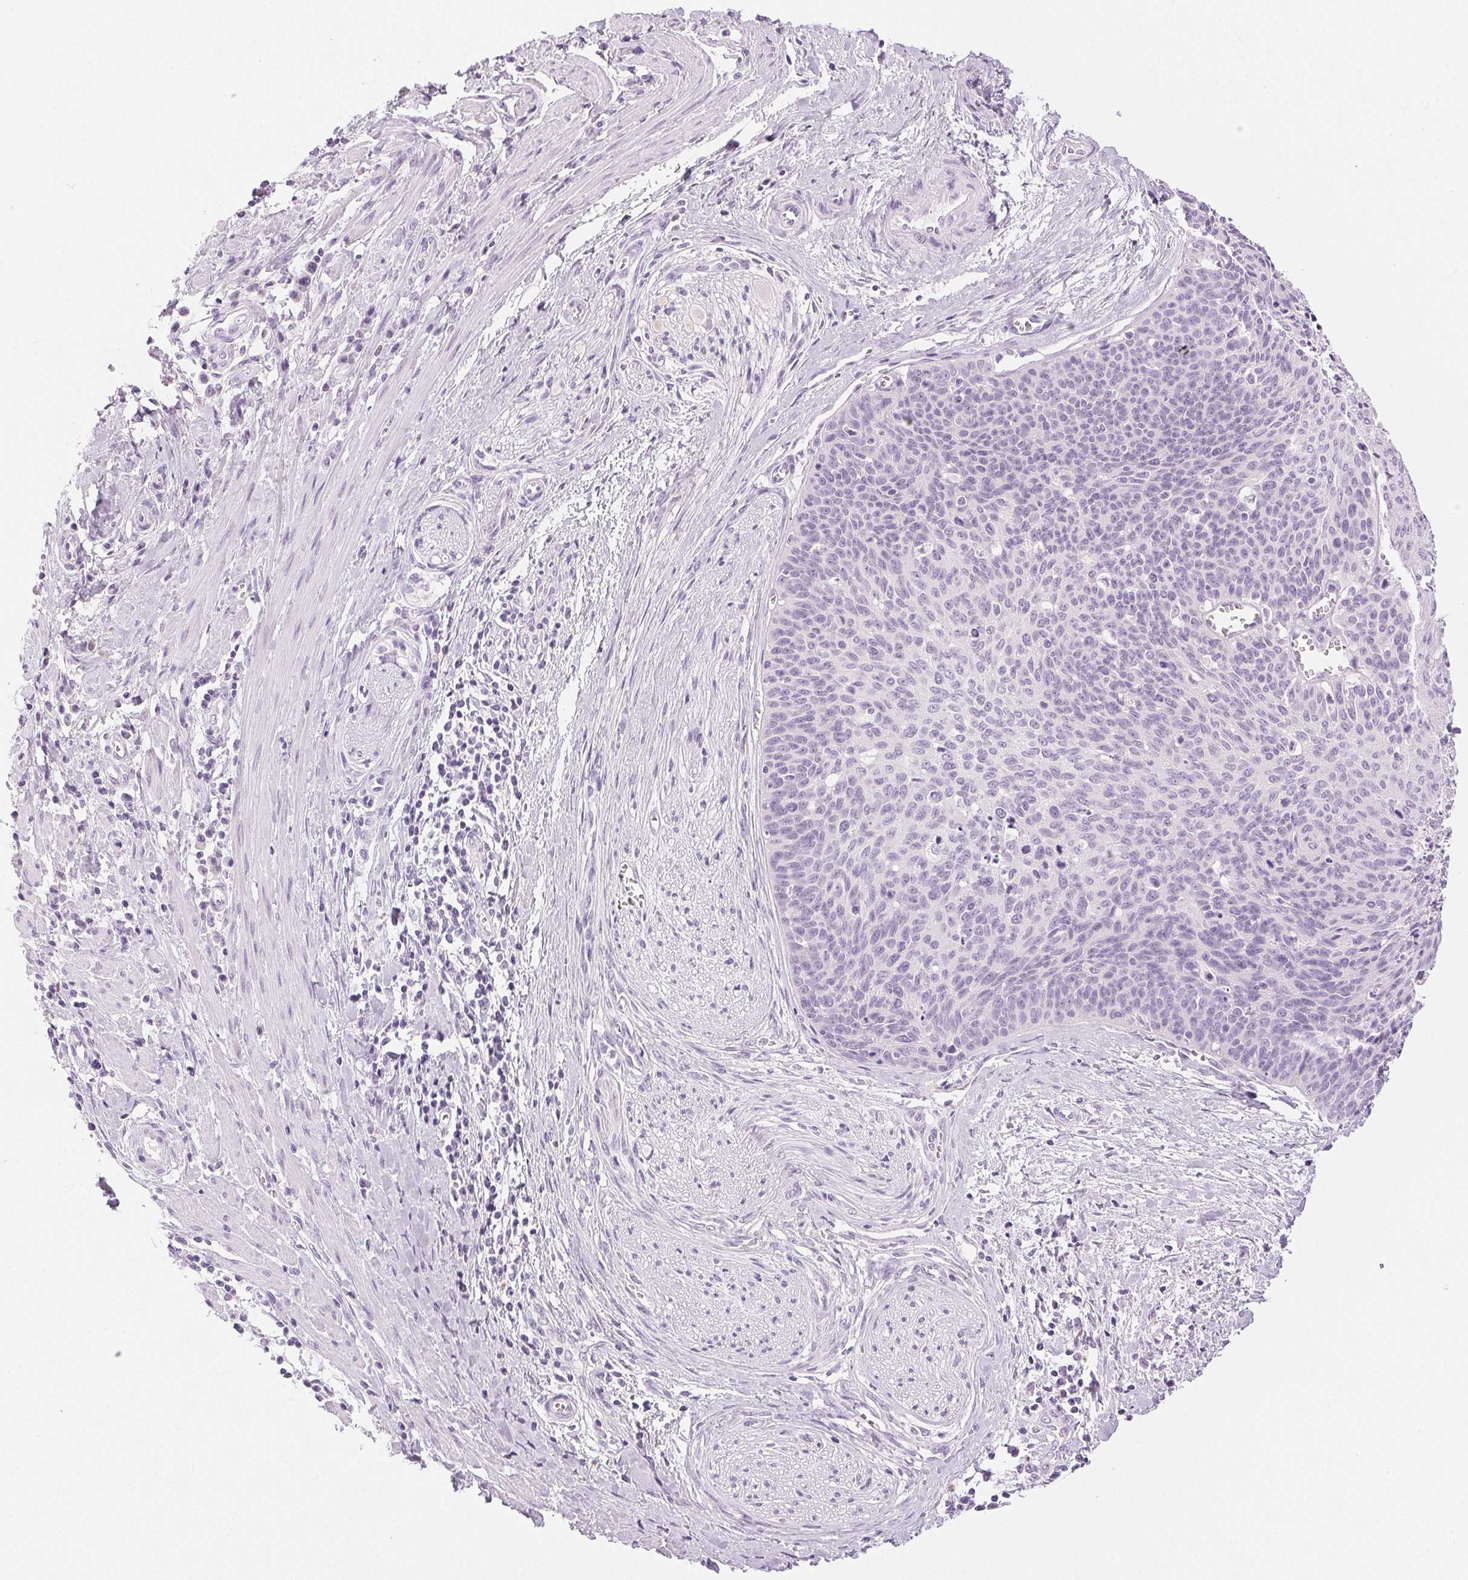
{"staining": {"intensity": "negative", "quantity": "none", "location": "none"}, "tissue": "cervical cancer", "cell_type": "Tumor cells", "image_type": "cancer", "snomed": [{"axis": "morphology", "description": "Squamous cell carcinoma, NOS"}, {"axis": "topography", "description": "Cervix"}], "caption": "High power microscopy micrograph of an IHC micrograph of cervical cancer, revealing no significant positivity in tumor cells.", "gene": "SLC5A2", "patient": {"sex": "female", "age": 55}}